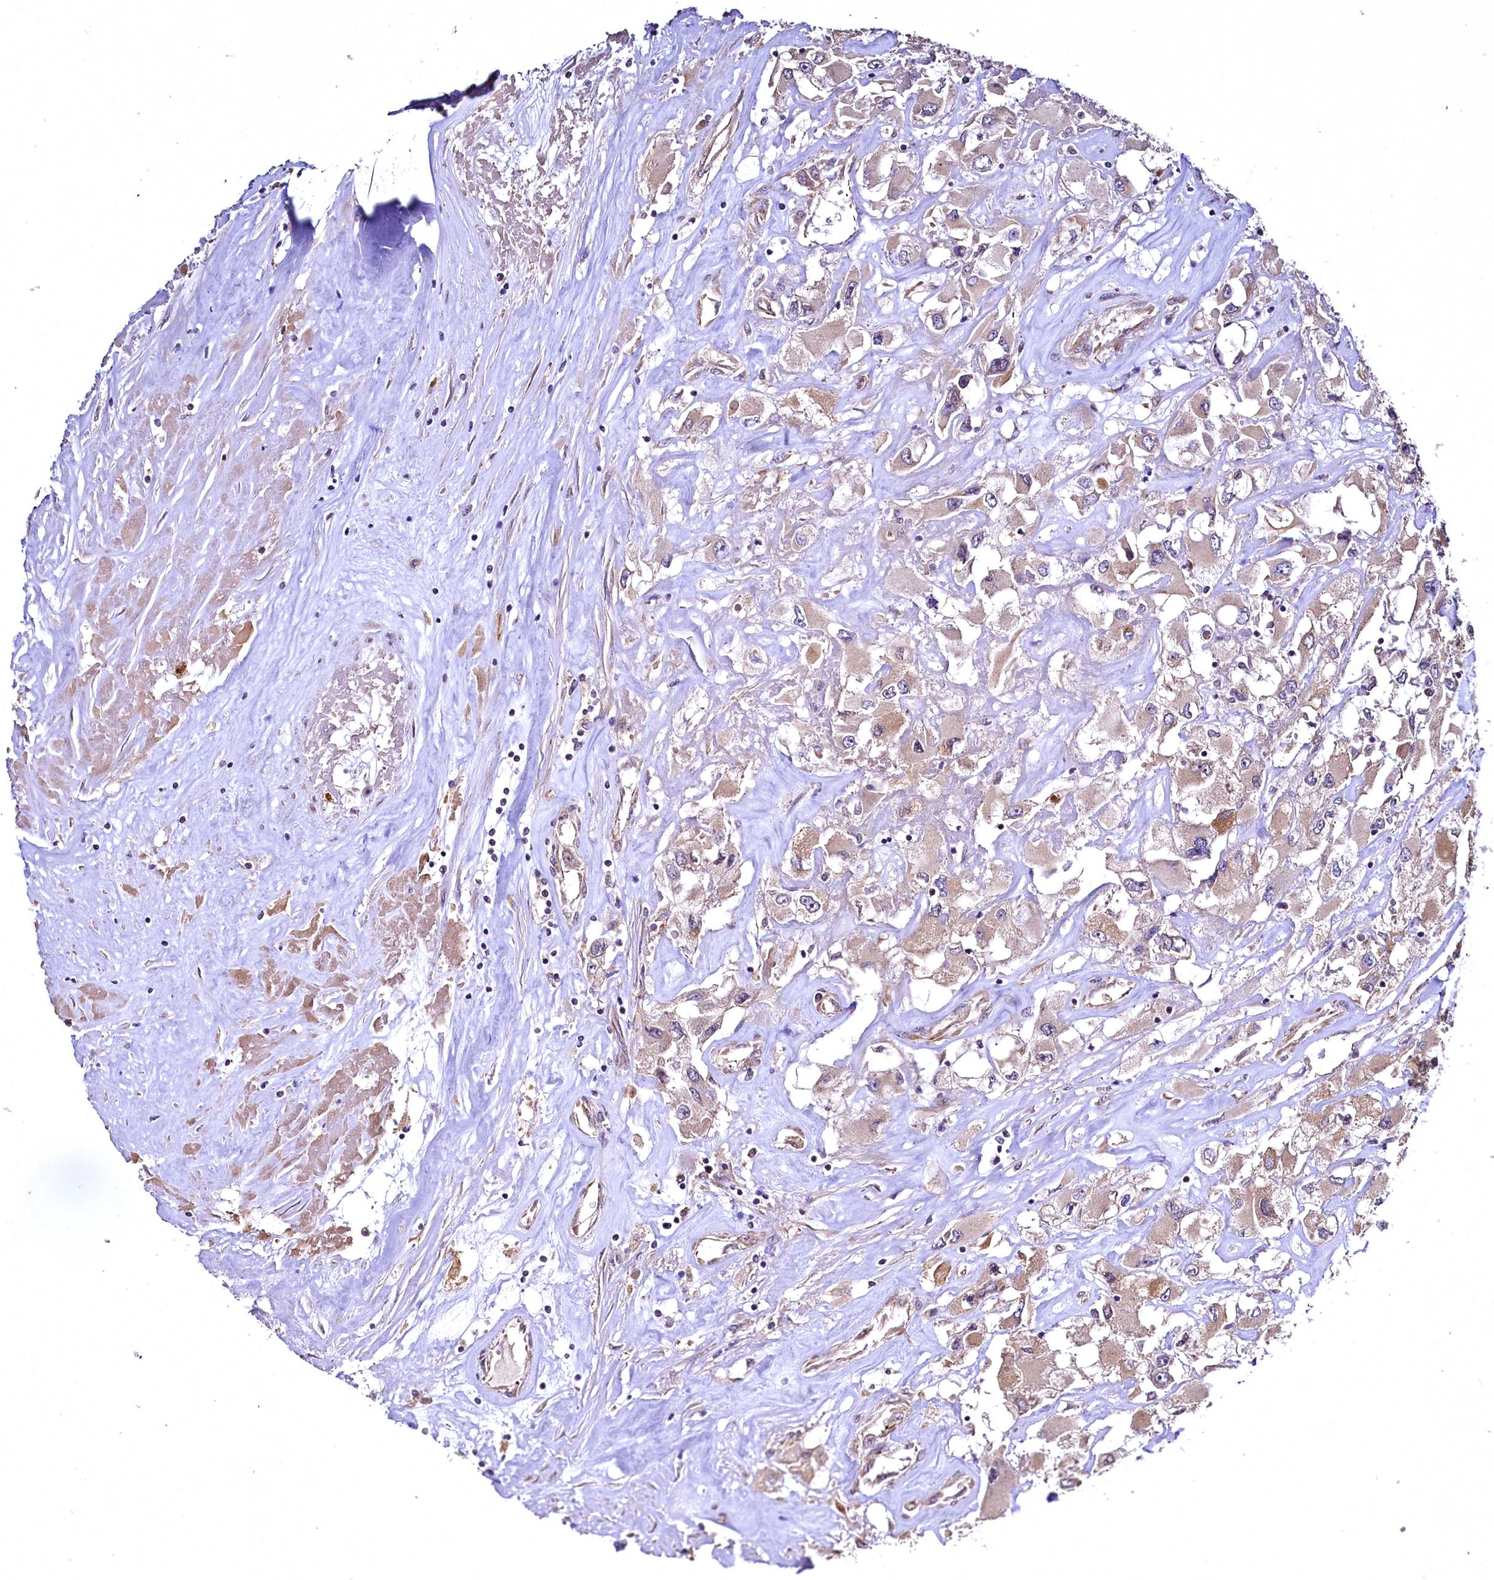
{"staining": {"intensity": "weak", "quantity": "25%-75%", "location": "cytoplasmic/membranous"}, "tissue": "renal cancer", "cell_type": "Tumor cells", "image_type": "cancer", "snomed": [{"axis": "morphology", "description": "Adenocarcinoma, NOS"}, {"axis": "topography", "description": "Kidney"}], "caption": "Immunohistochemistry micrograph of neoplastic tissue: adenocarcinoma (renal) stained using IHC displays low levels of weak protein expression localized specifically in the cytoplasmic/membranous of tumor cells, appearing as a cytoplasmic/membranous brown color.", "gene": "TBCEL", "patient": {"sex": "female", "age": 52}}